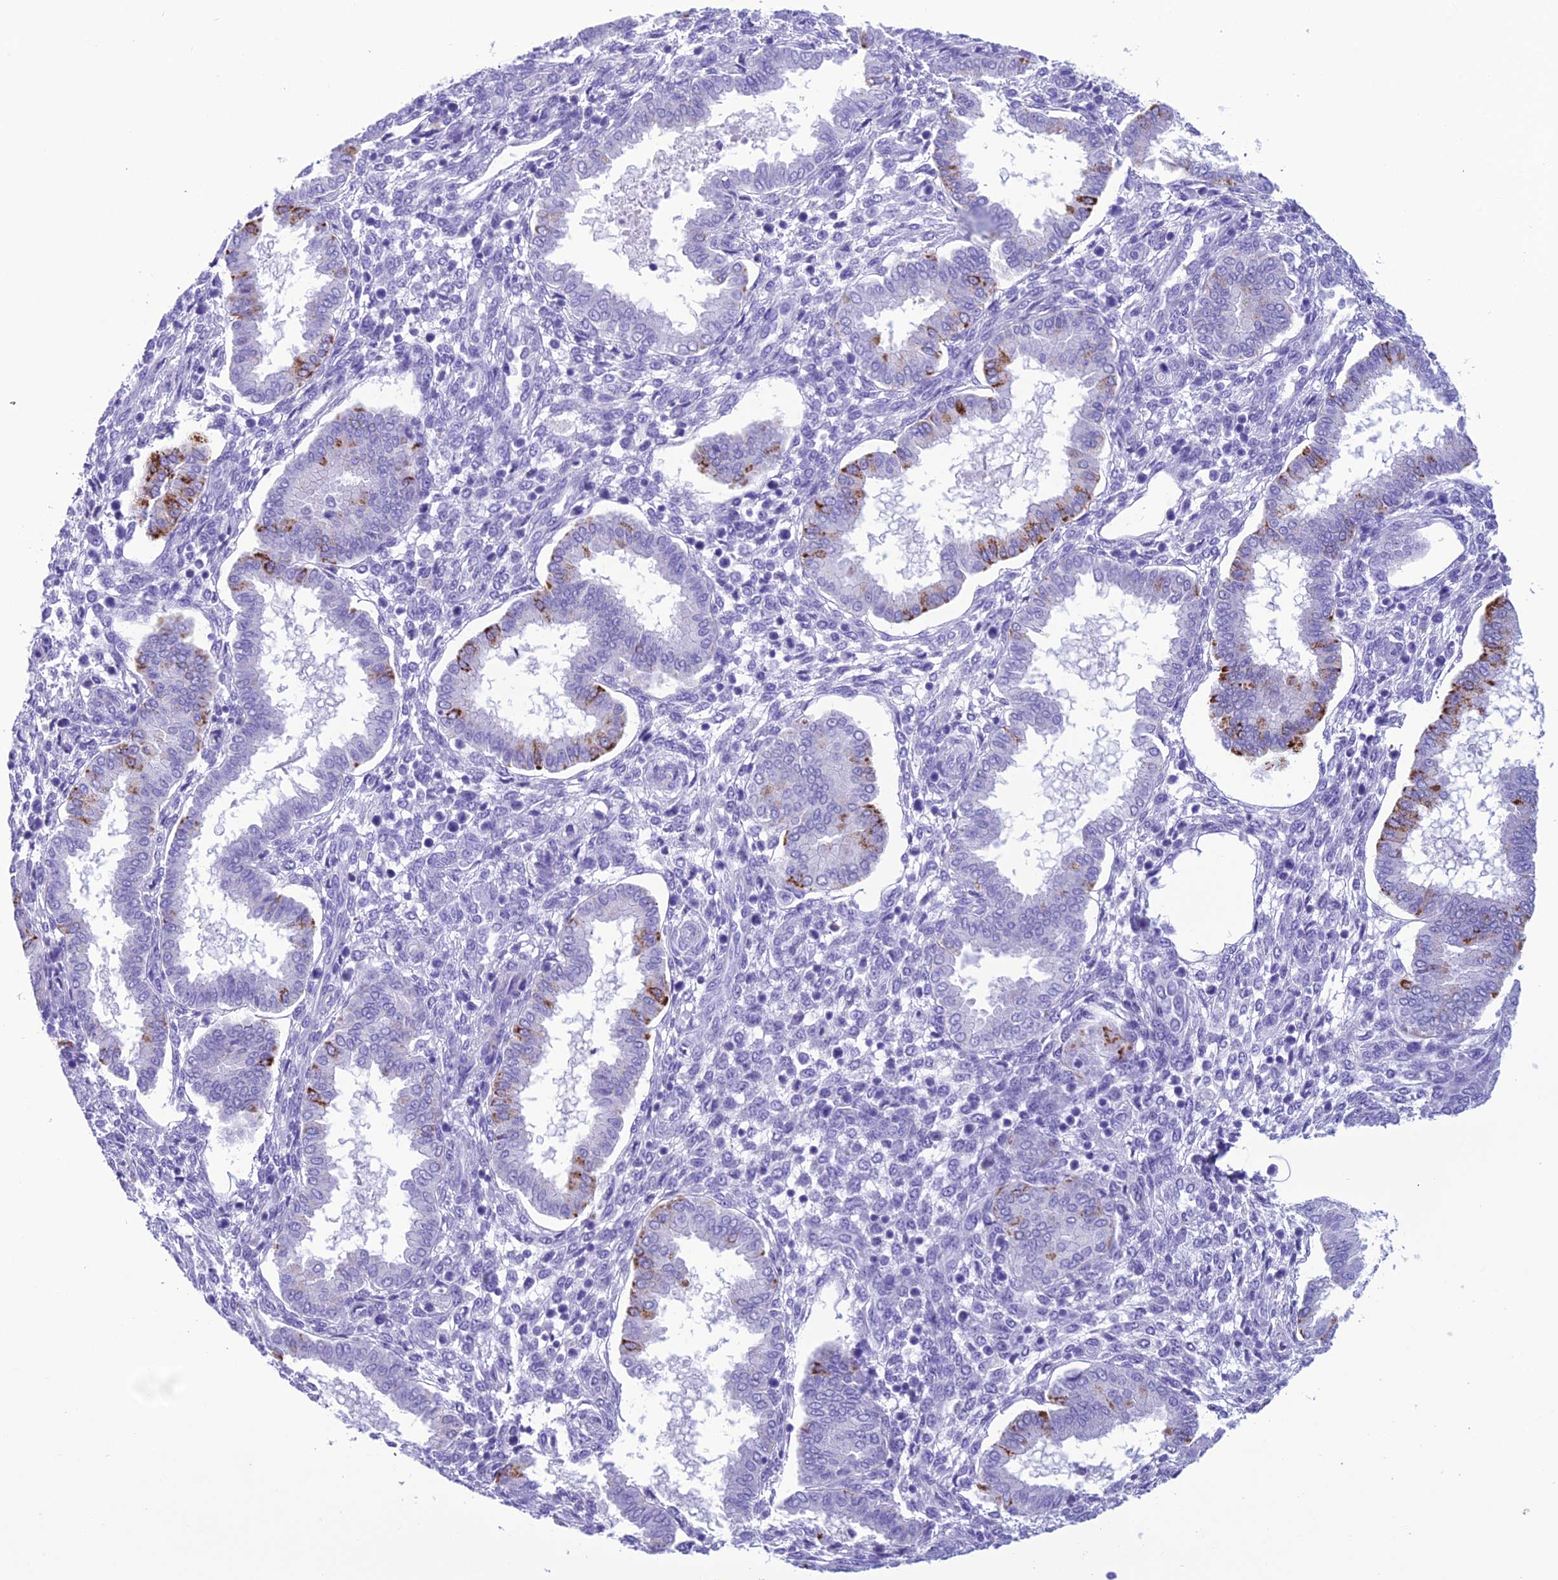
{"staining": {"intensity": "negative", "quantity": "none", "location": "none"}, "tissue": "endometrium", "cell_type": "Cells in endometrial stroma", "image_type": "normal", "snomed": [{"axis": "morphology", "description": "Normal tissue, NOS"}, {"axis": "topography", "description": "Endometrium"}], "caption": "DAB immunohistochemical staining of normal human endometrium demonstrates no significant positivity in cells in endometrial stroma.", "gene": "TRAM1L1", "patient": {"sex": "female", "age": 24}}